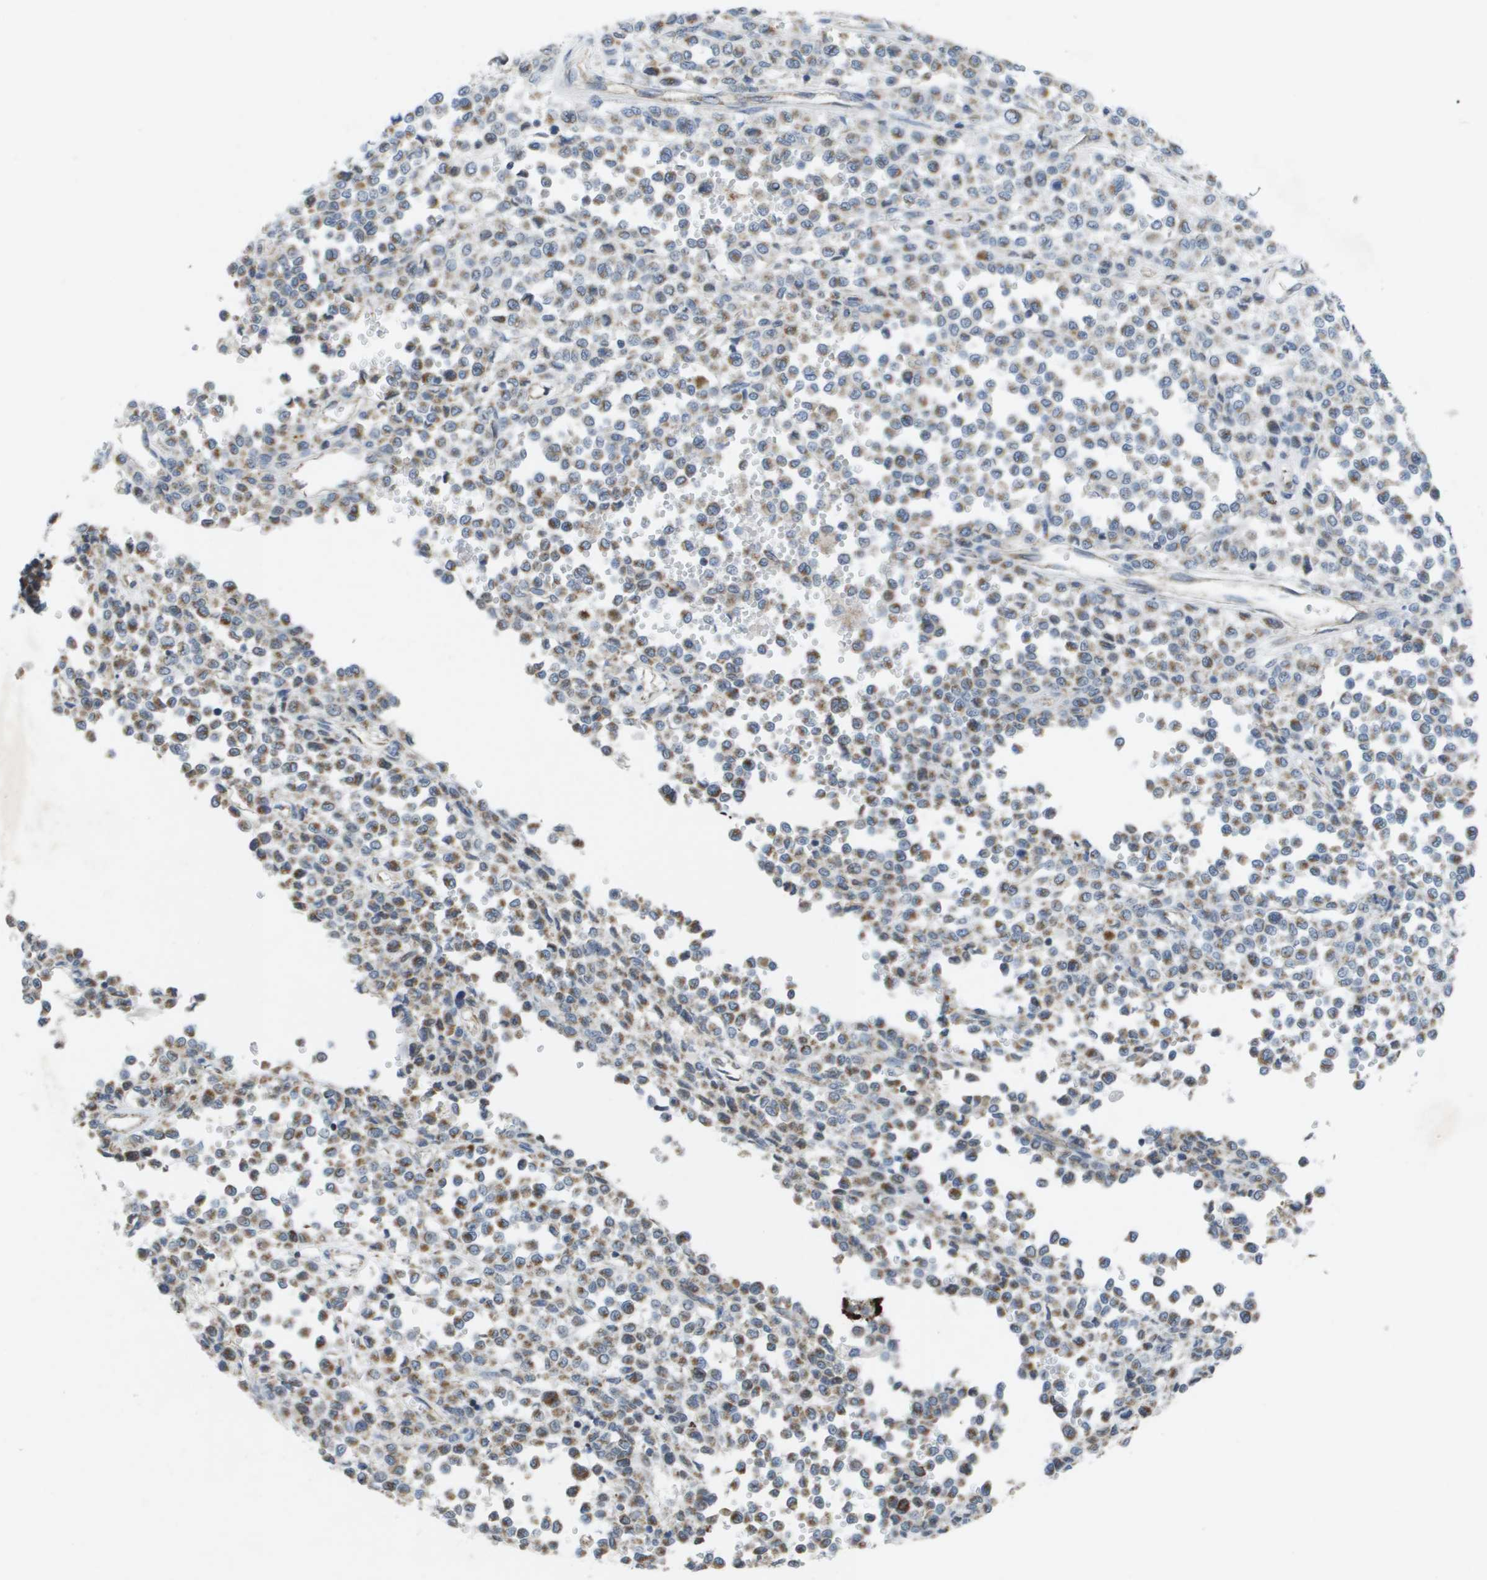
{"staining": {"intensity": "moderate", "quantity": "25%-75%", "location": "cytoplasmic/membranous"}, "tissue": "melanoma", "cell_type": "Tumor cells", "image_type": "cancer", "snomed": [{"axis": "morphology", "description": "Malignant melanoma, Metastatic site"}, {"axis": "topography", "description": "Pancreas"}], "caption": "The image exhibits immunohistochemical staining of melanoma. There is moderate cytoplasmic/membranous staining is present in about 25%-75% of tumor cells. The staining is performed using DAB brown chromogen to label protein expression. The nuclei are counter-stained blue using hematoxylin.", "gene": "TMEM223", "patient": {"sex": "female", "age": 30}}